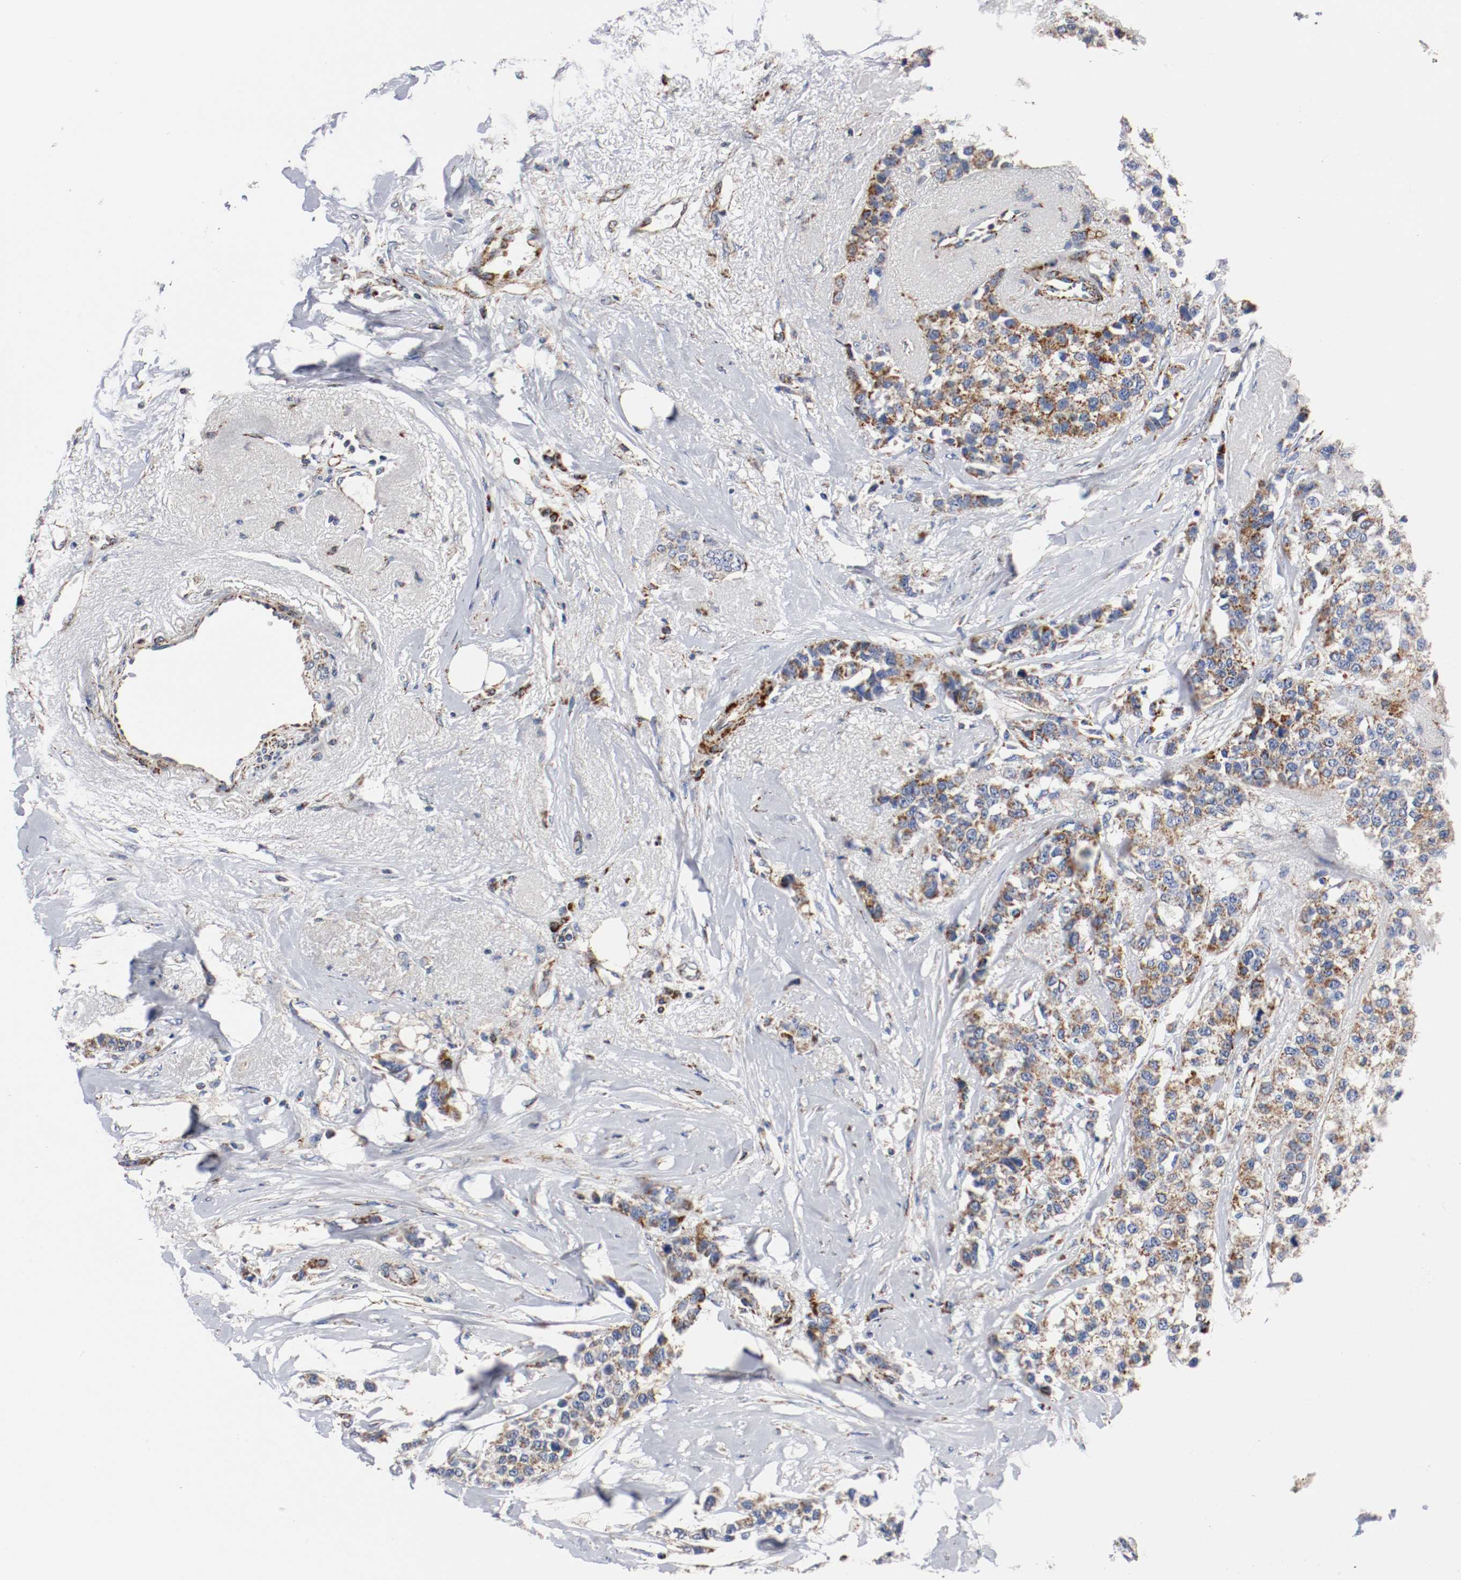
{"staining": {"intensity": "strong", "quantity": ">75%", "location": "cytoplasmic/membranous"}, "tissue": "breast cancer", "cell_type": "Tumor cells", "image_type": "cancer", "snomed": [{"axis": "morphology", "description": "Duct carcinoma"}, {"axis": "topography", "description": "Breast"}], "caption": "Protein expression analysis of invasive ductal carcinoma (breast) shows strong cytoplasmic/membranous positivity in approximately >75% of tumor cells.", "gene": "TUBD1", "patient": {"sex": "female", "age": 51}}